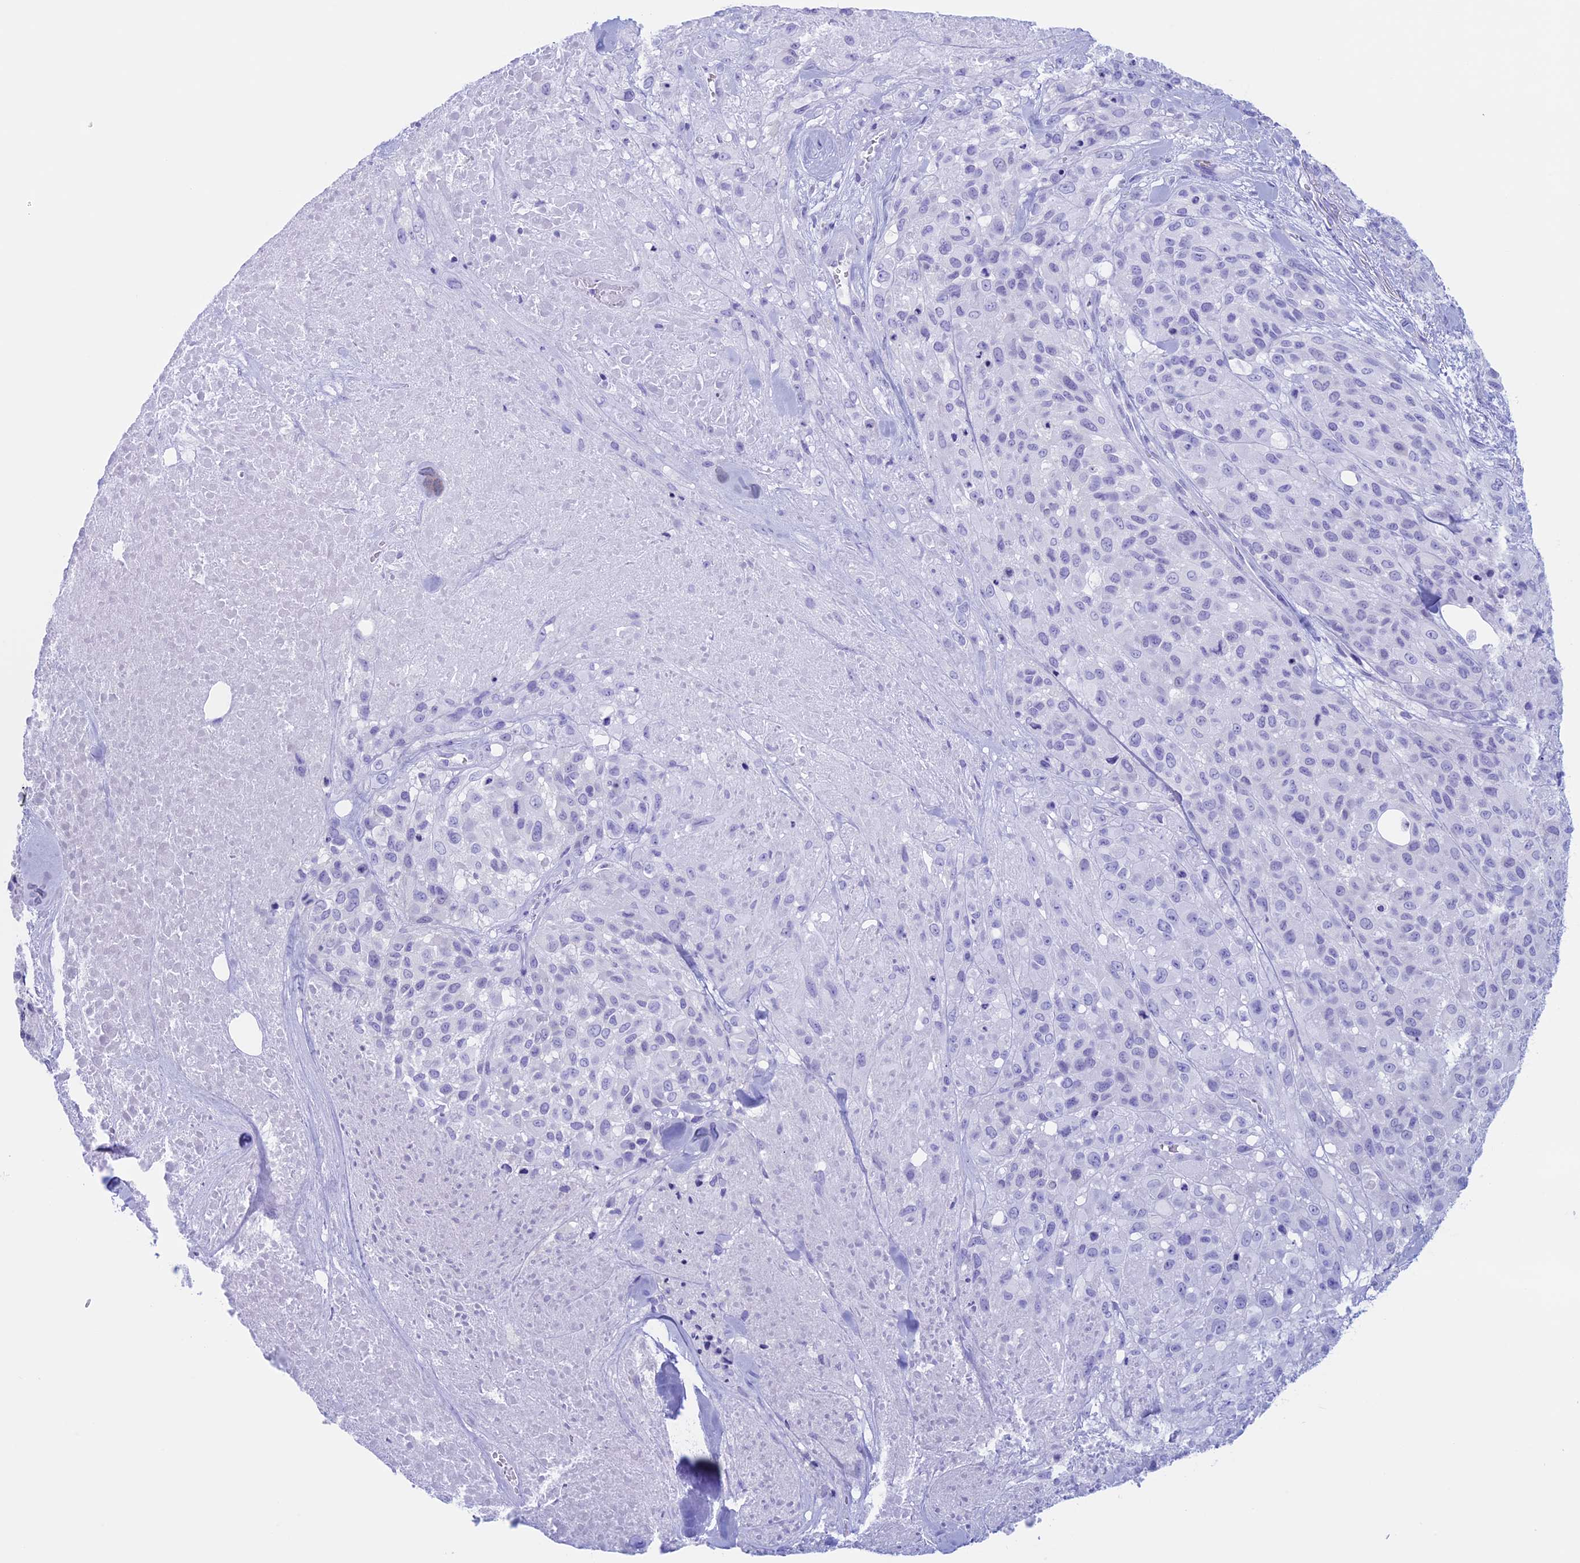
{"staining": {"intensity": "negative", "quantity": "none", "location": "none"}, "tissue": "melanoma", "cell_type": "Tumor cells", "image_type": "cancer", "snomed": [{"axis": "morphology", "description": "Malignant melanoma, Metastatic site"}, {"axis": "topography", "description": "Skin"}], "caption": "A micrograph of human melanoma is negative for staining in tumor cells.", "gene": "RP1", "patient": {"sex": "female", "age": 81}}